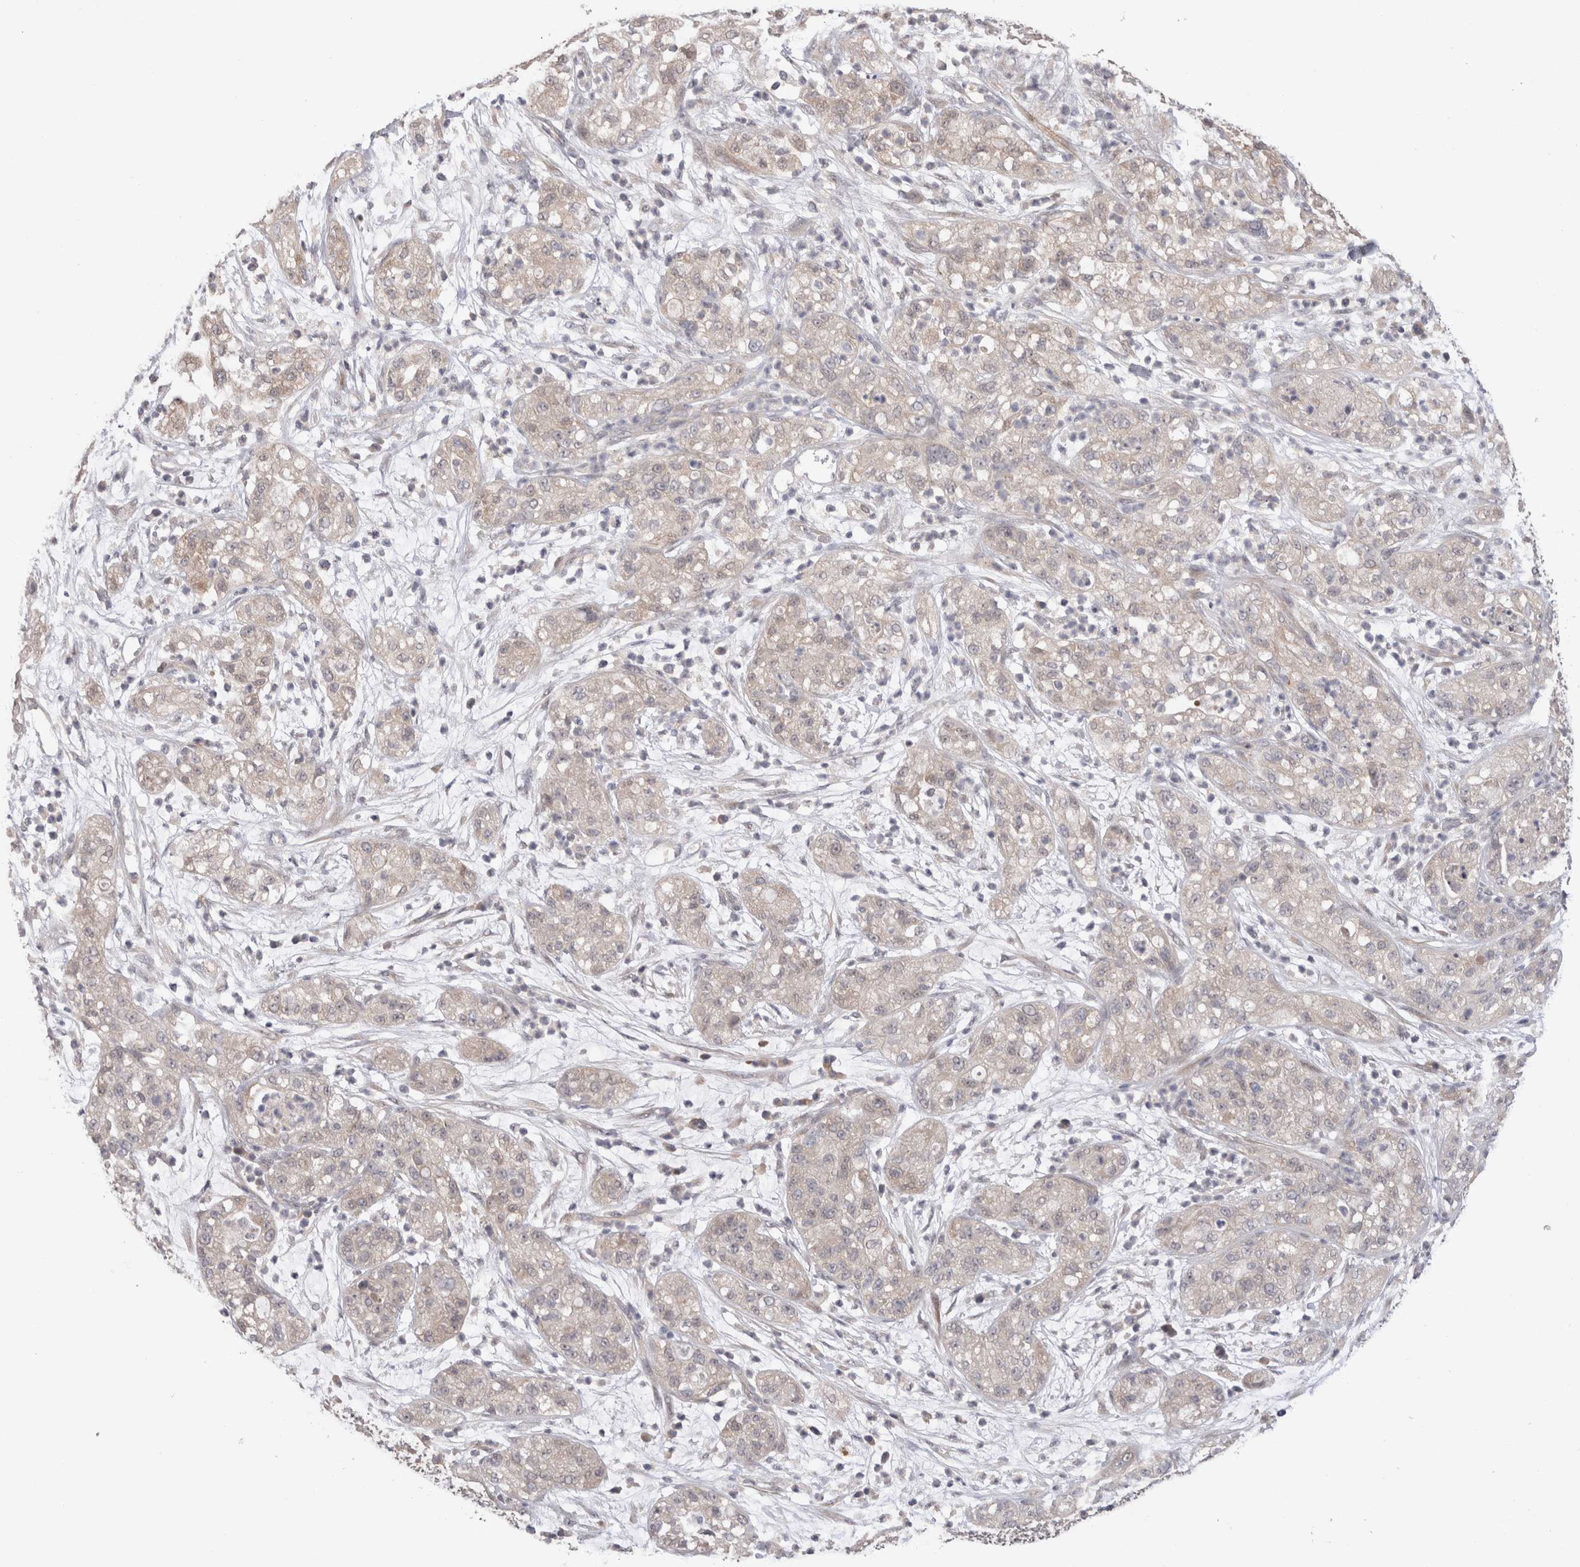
{"staining": {"intensity": "weak", "quantity": "<25%", "location": "cytoplasmic/membranous"}, "tissue": "pancreatic cancer", "cell_type": "Tumor cells", "image_type": "cancer", "snomed": [{"axis": "morphology", "description": "Adenocarcinoma, NOS"}, {"axis": "topography", "description": "Pancreas"}], "caption": "DAB (3,3'-diaminobenzidine) immunohistochemical staining of pancreatic adenocarcinoma reveals no significant expression in tumor cells.", "gene": "CRYBG1", "patient": {"sex": "female", "age": 78}}